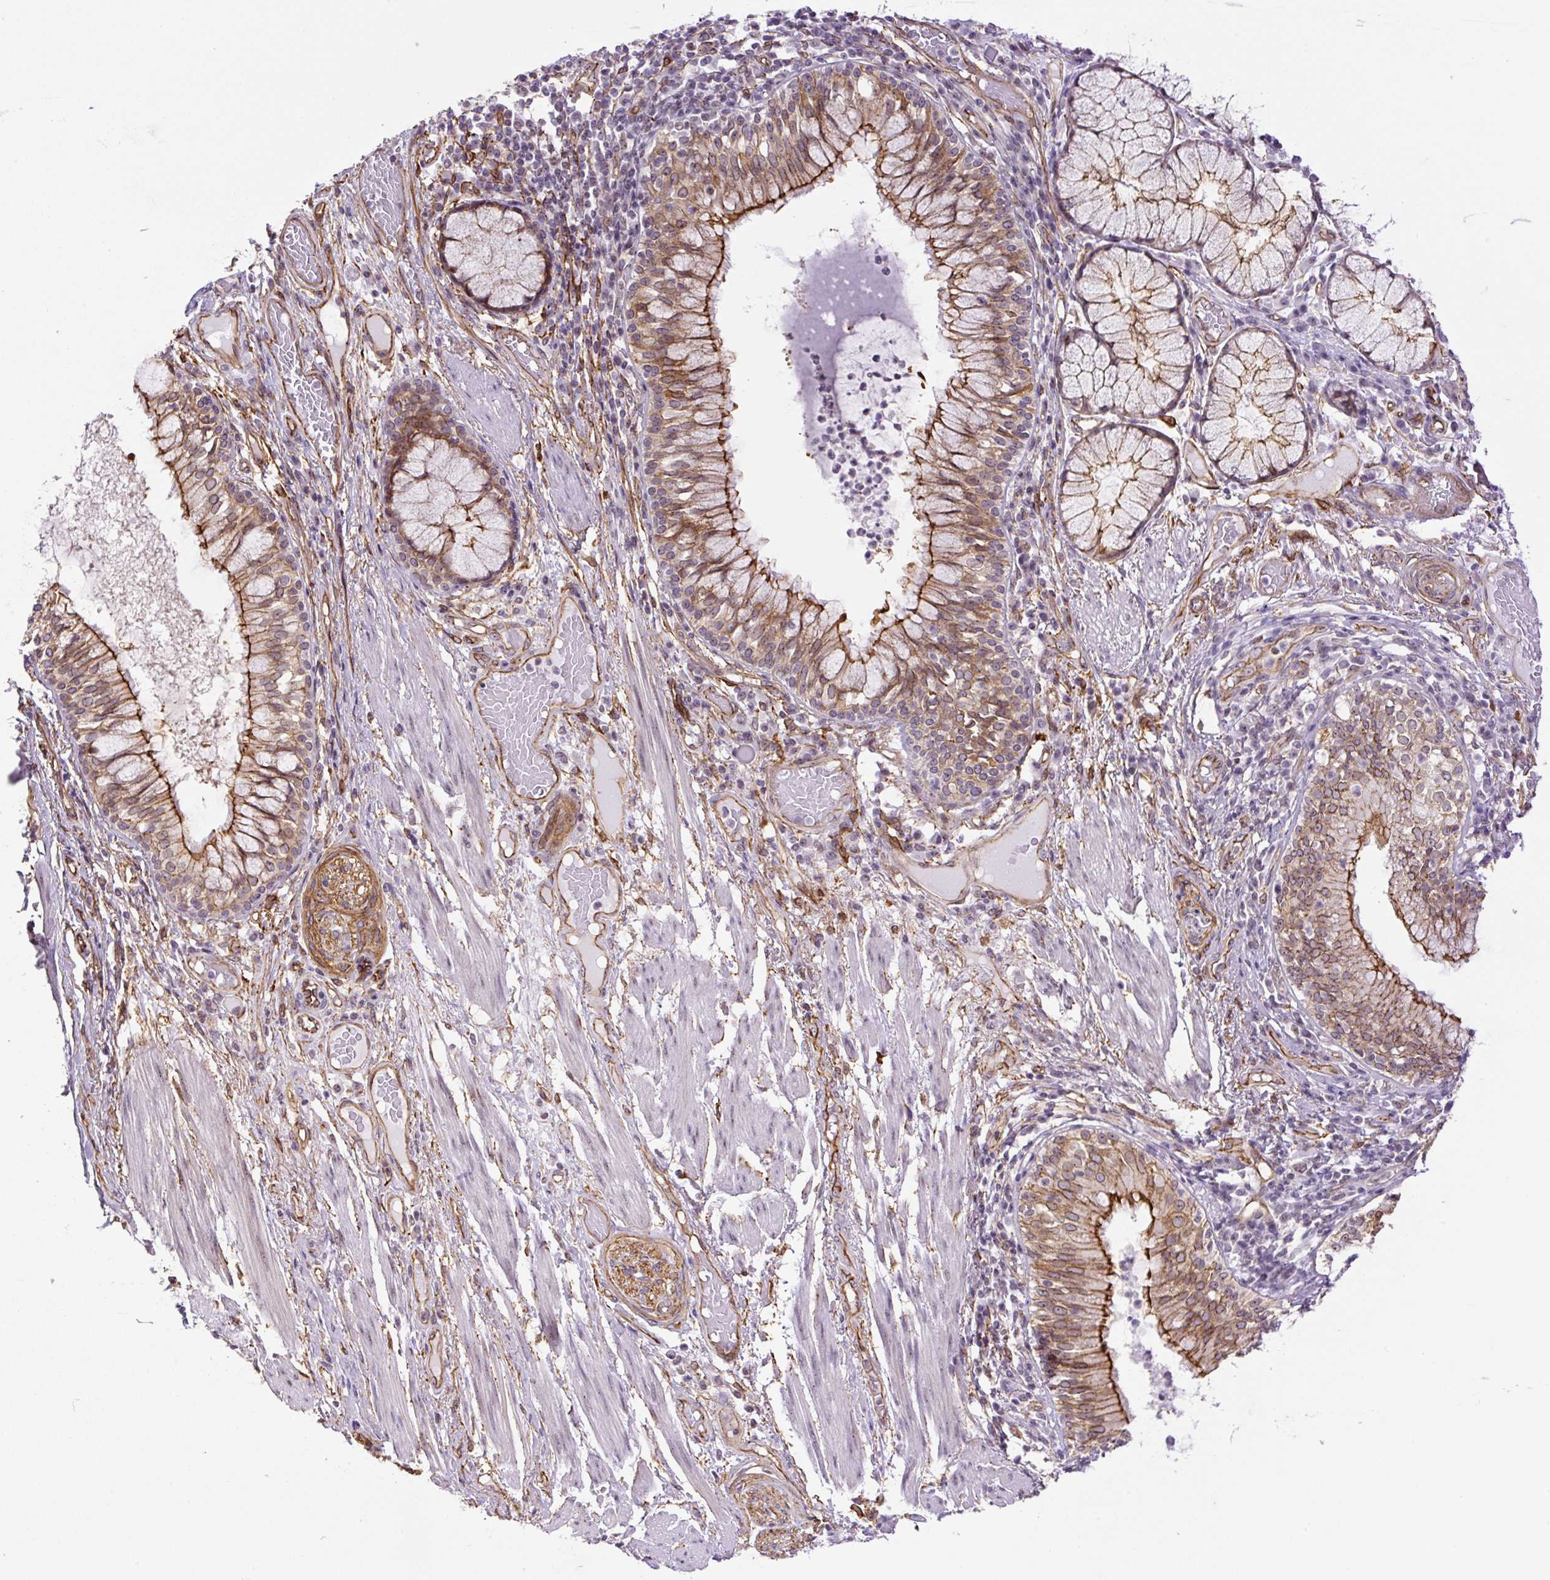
{"staining": {"intensity": "negative", "quantity": "none", "location": "none"}, "tissue": "soft tissue", "cell_type": "Fibroblasts", "image_type": "normal", "snomed": [{"axis": "morphology", "description": "Normal tissue, NOS"}, {"axis": "topography", "description": "Cartilage tissue"}, {"axis": "topography", "description": "Bronchus"}], "caption": "The micrograph displays no staining of fibroblasts in benign soft tissue. (DAB (3,3'-diaminobenzidine) immunohistochemistry, high magnification).", "gene": "MYO5C", "patient": {"sex": "male", "age": 56}}